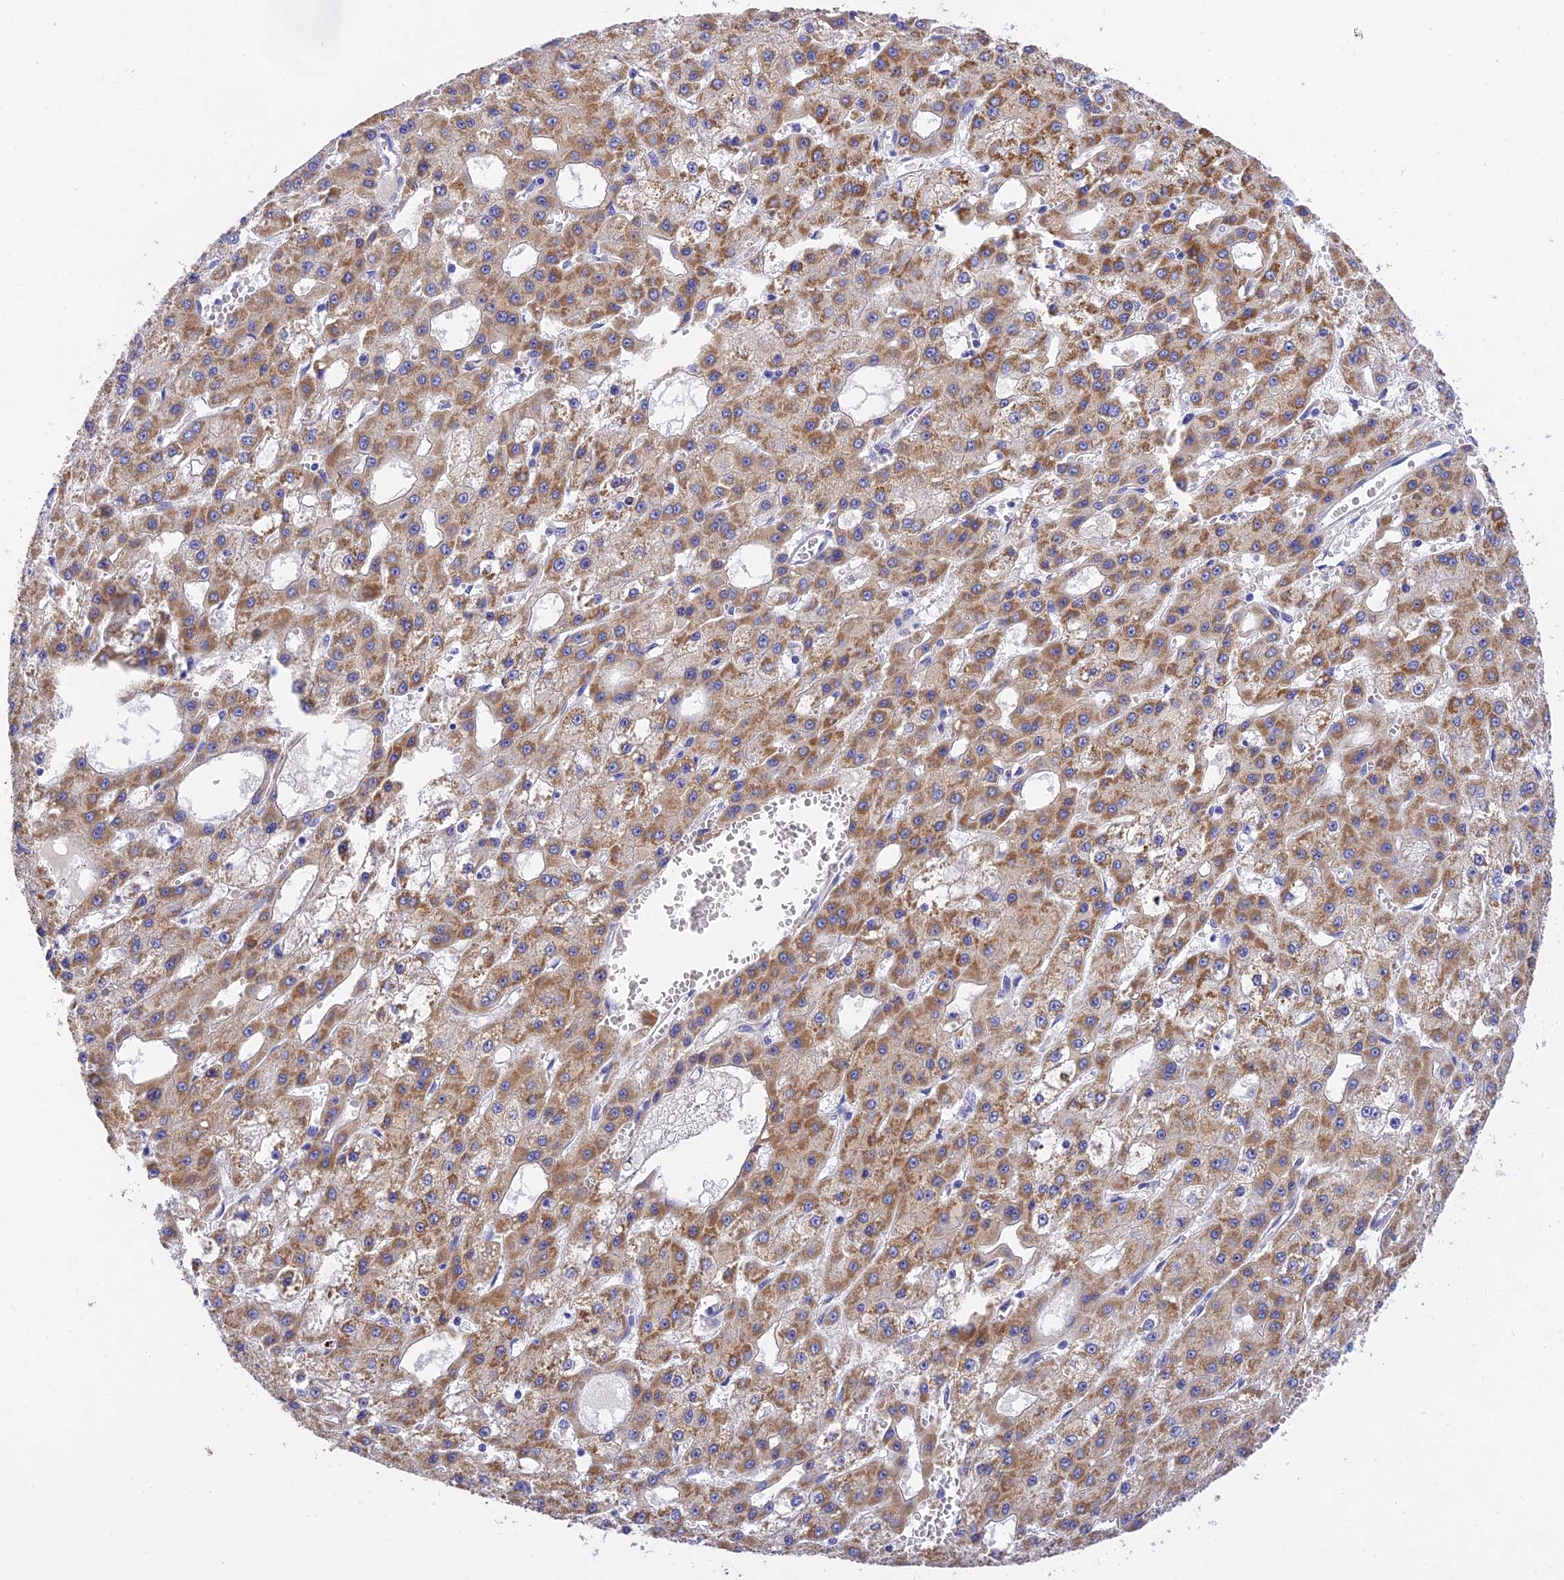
{"staining": {"intensity": "moderate", "quantity": ">75%", "location": "cytoplasmic/membranous"}, "tissue": "liver cancer", "cell_type": "Tumor cells", "image_type": "cancer", "snomed": [{"axis": "morphology", "description": "Carcinoma, Hepatocellular, NOS"}, {"axis": "topography", "description": "Liver"}], "caption": "Moderate cytoplasmic/membranous protein staining is appreciated in about >75% of tumor cells in liver cancer.", "gene": "MS4A5", "patient": {"sex": "male", "age": 47}}